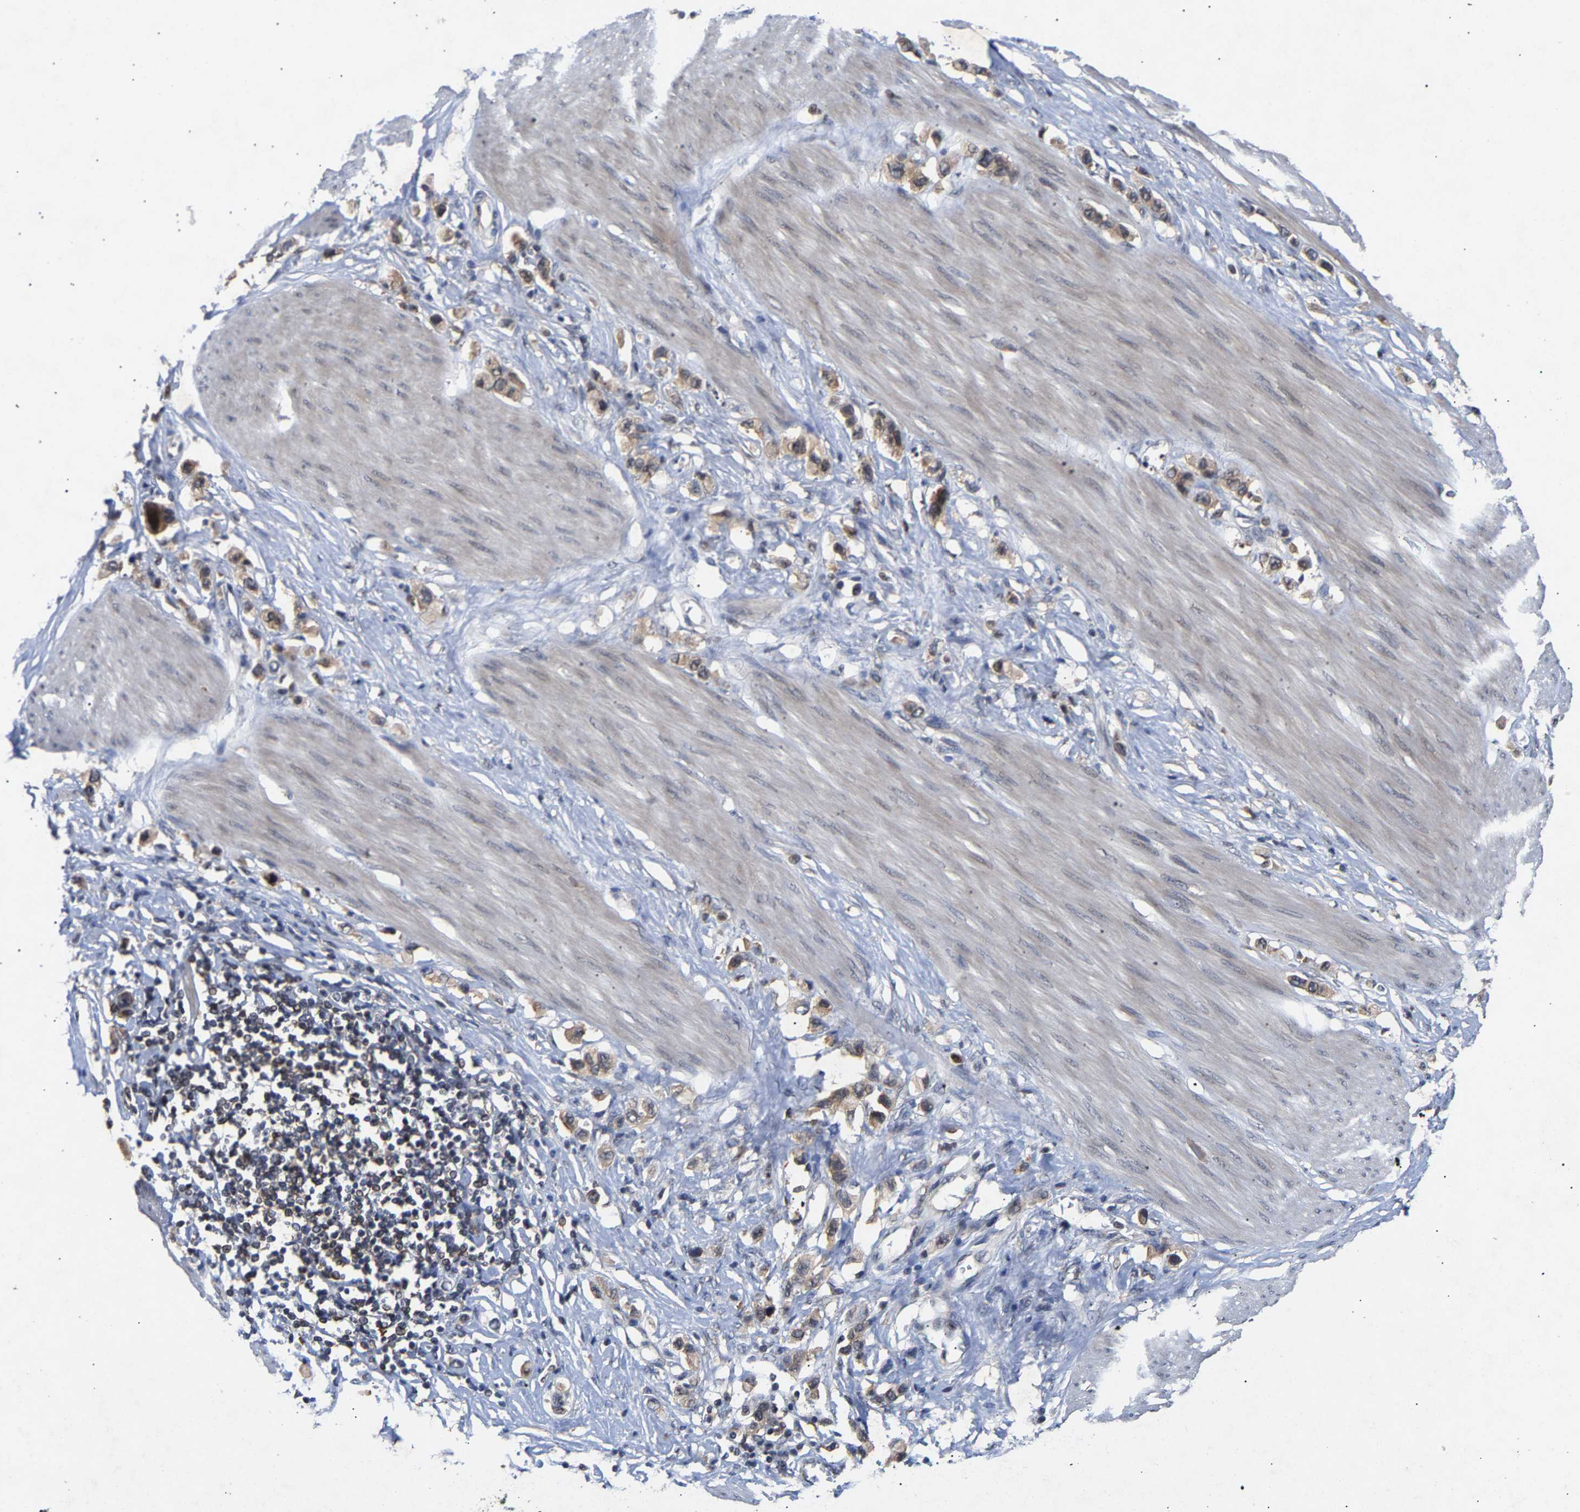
{"staining": {"intensity": "moderate", "quantity": ">75%", "location": "cytoplasmic/membranous"}, "tissue": "stomach cancer", "cell_type": "Tumor cells", "image_type": "cancer", "snomed": [{"axis": "morphology", "description": "Adenocarcinoma, NOS"}, {"axis": "topography", "description": "Stomach"}], "caption": "High-power microscopy captured an immunohistochemistry micrograph of stomach cancer (adenocarcinoma), revealing moderate cytoplasmic/membranous expression in about >75% of tumor cells. The staining was performed using DAB to visualize the protein expression in brown, while the nuclei were stained in blue with hematoxylin (Magnification: 20x).", "gene": "CLIP2", "patient": {"sex": "female", "age": 65}}